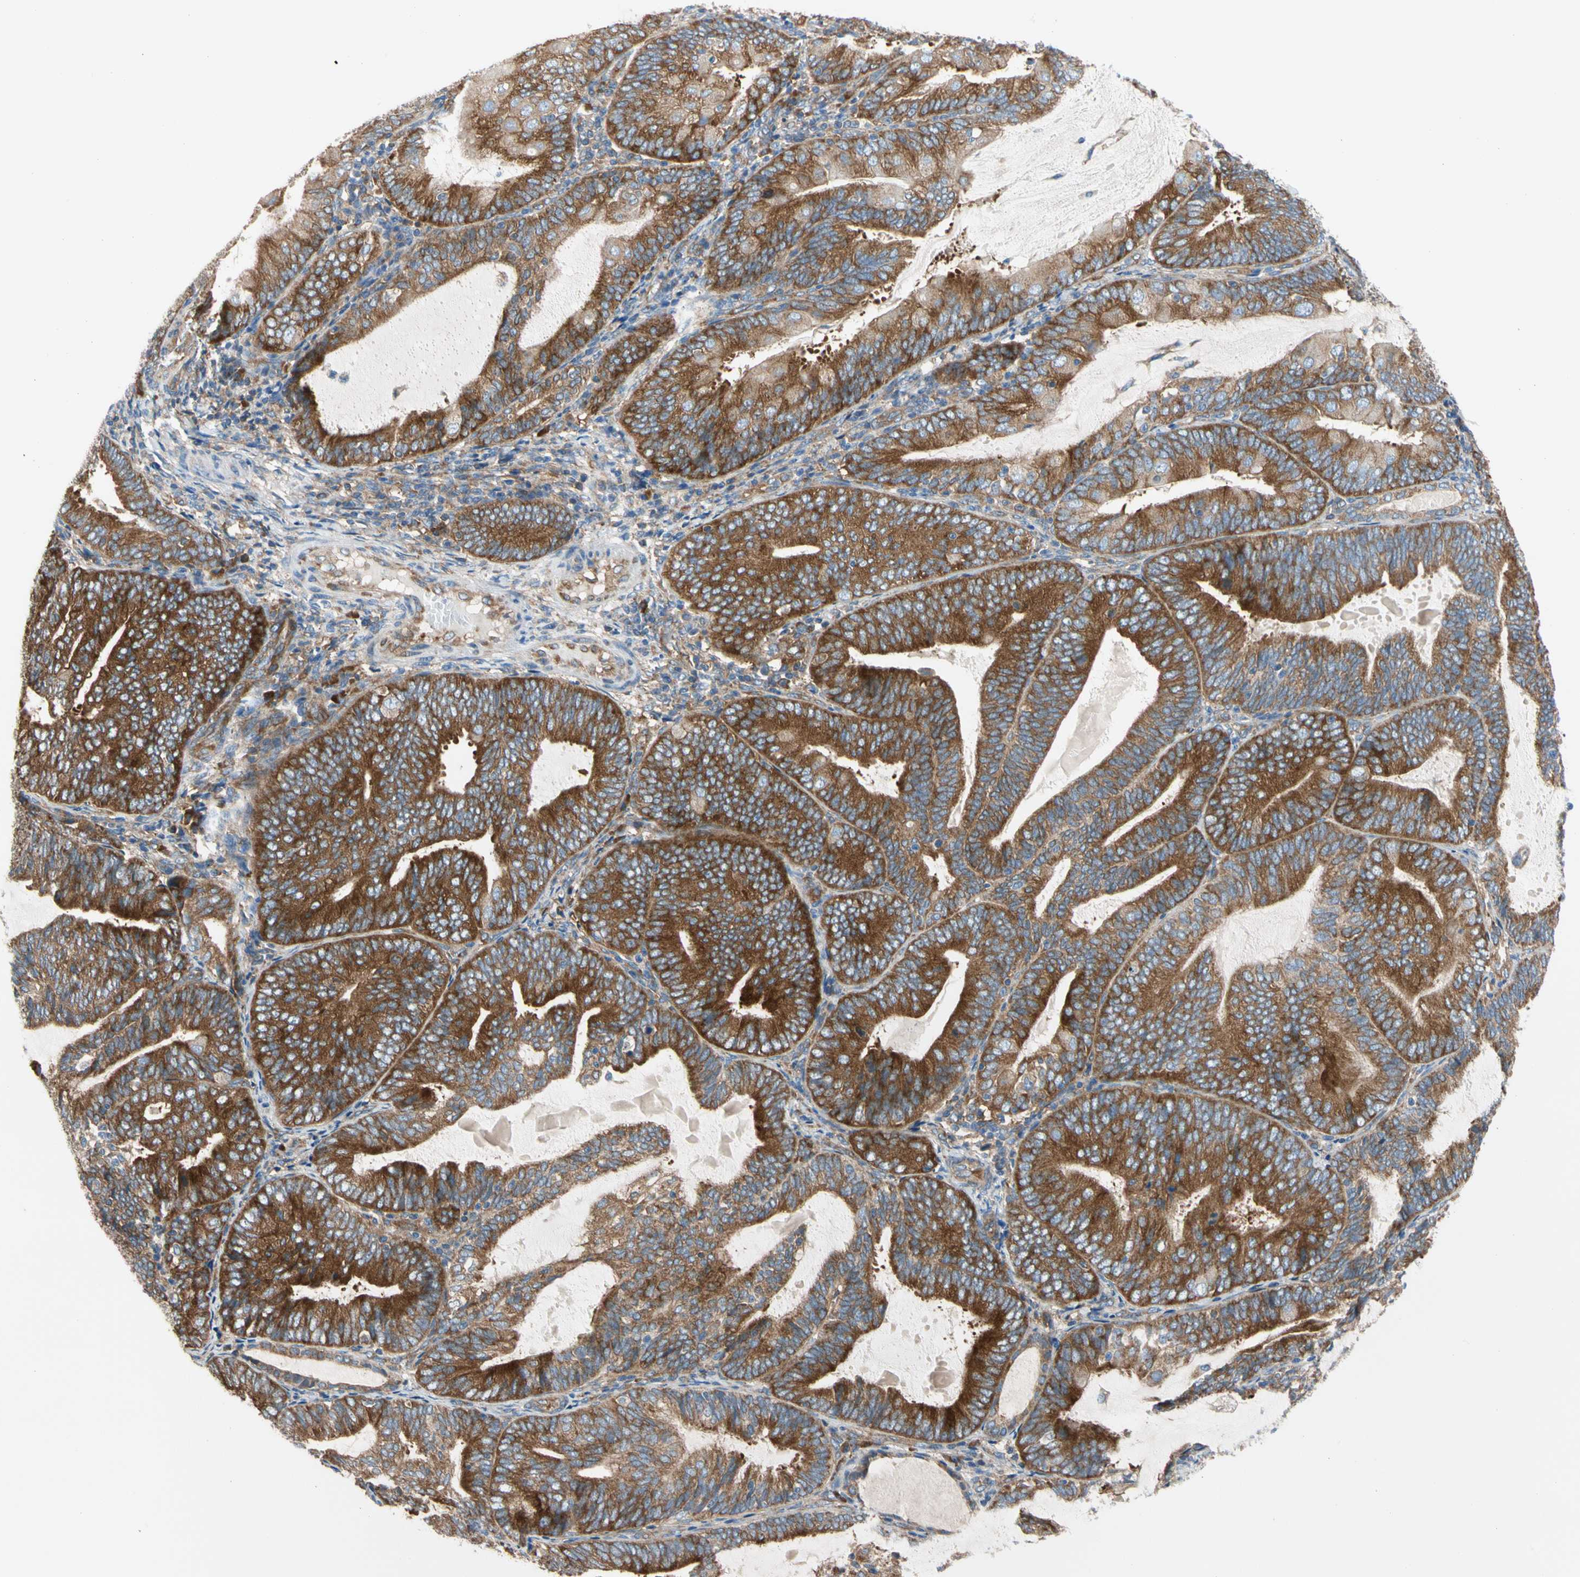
{"staining": {"intensity": "strong", "quantity": ">75%", "location": "cytoplasmic/membranous"}, "tissue": "endometrial cancer", "cell_type": "Tumor cells", "image_type": "cancer", "snomed": [{"axis": "morphology", "description": "Adenocarcinoma, NOS"}, {"axis": "topography", "description": "Endometrium"}], "caption": "Immunohistochemistry (DAB (3,3'-diaminobenzidine)) staining of adenocarcinoma (endometrial) demonstrates strong cytoplasmic/membranous protein staining in approximately >75% of tumor cells.", "gene": "GPHN", "patient": {"sex": "female", "age": 81}}